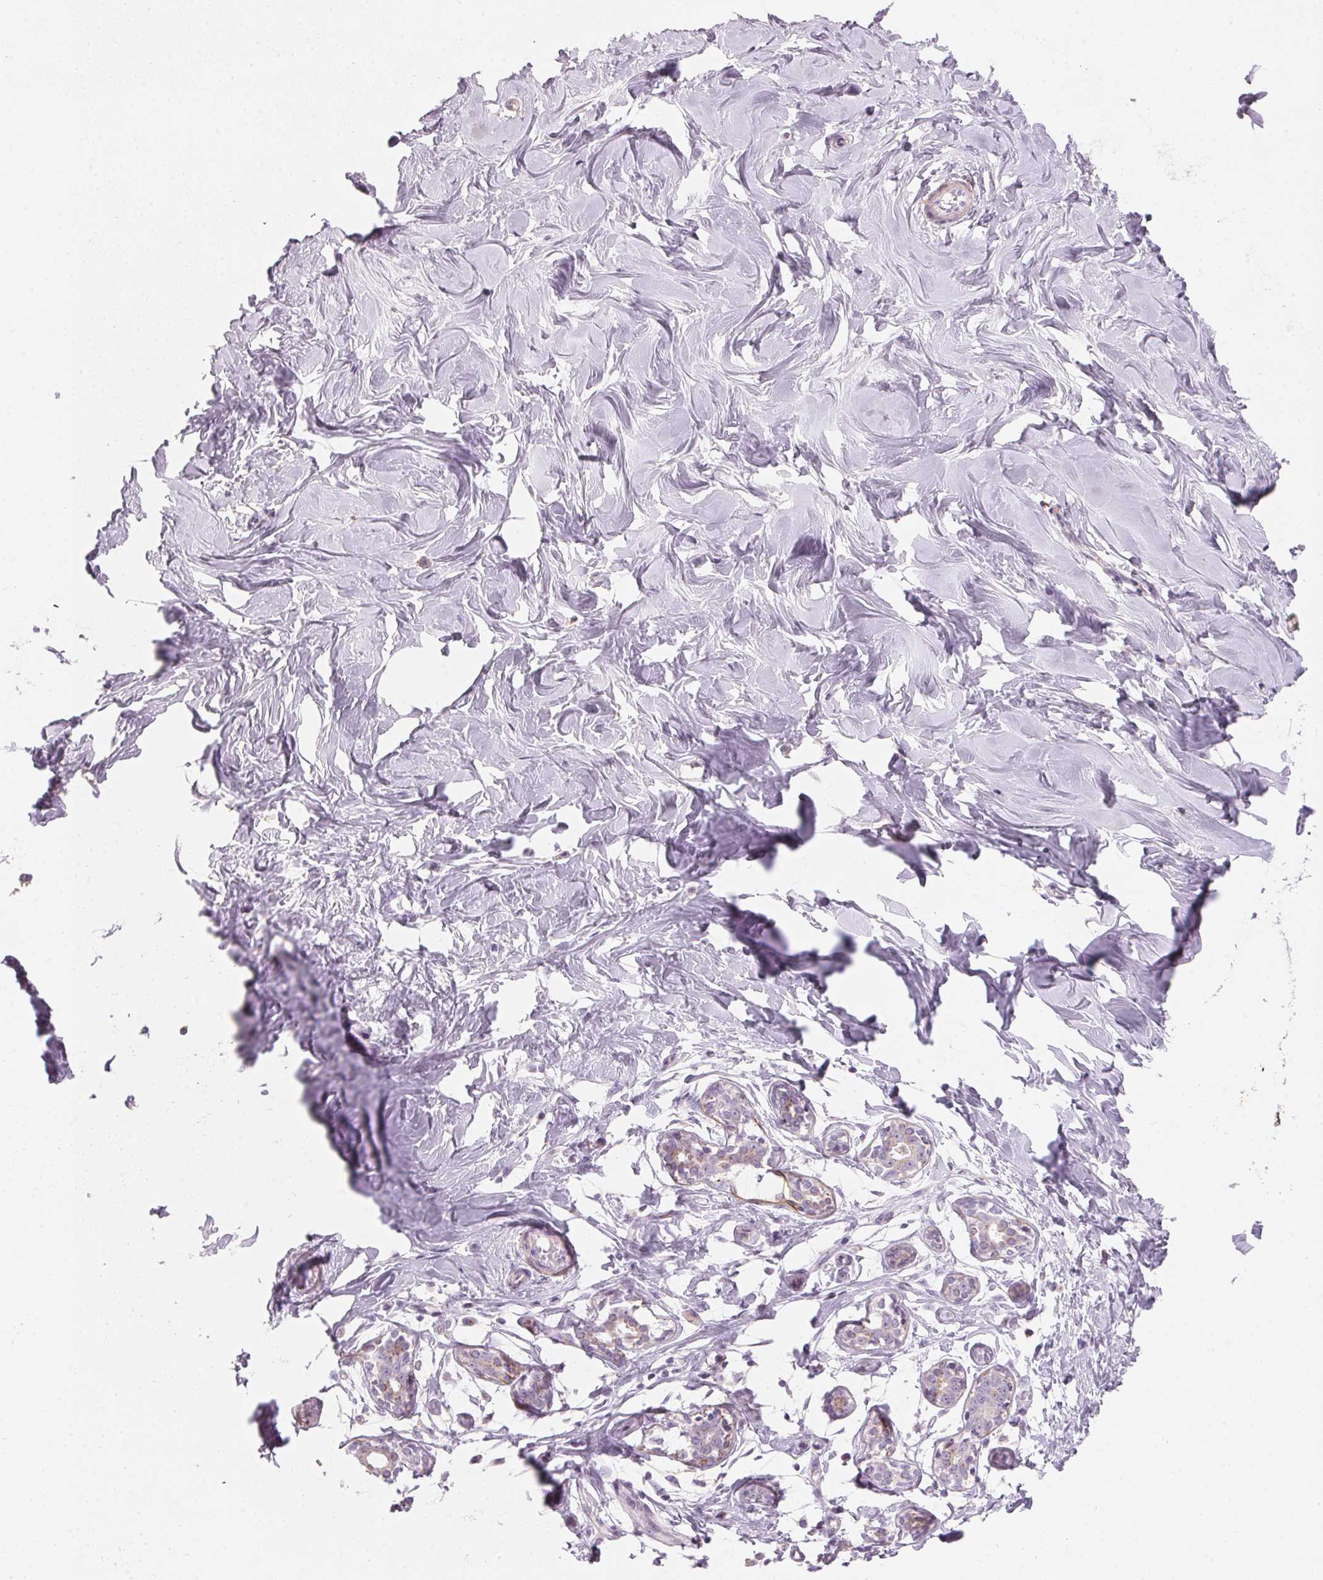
{"staining": {"intensity": "negative", "quantity": "none", "location": "none"}, "tissue": "breast", "cell_type": "Adipocytes", "image_type": "normal", "snomed": [{"axis": "morphology", "description": "Normal tissue, NOS"}, {"axis": "topography", "description": "Breast"}], "caption": "Unremarkable breast was stained to show a protein in brown. There is no significant expression in adipocytes. Brightfield microscopy of immunohistochemistry stained with DAB (3,3'-diaminobenzidine) (brown) and hematoxylin (blue), captured at high magnification.", "gene": "DRAM2", "patient": {"sex": "female", "age": 27}}